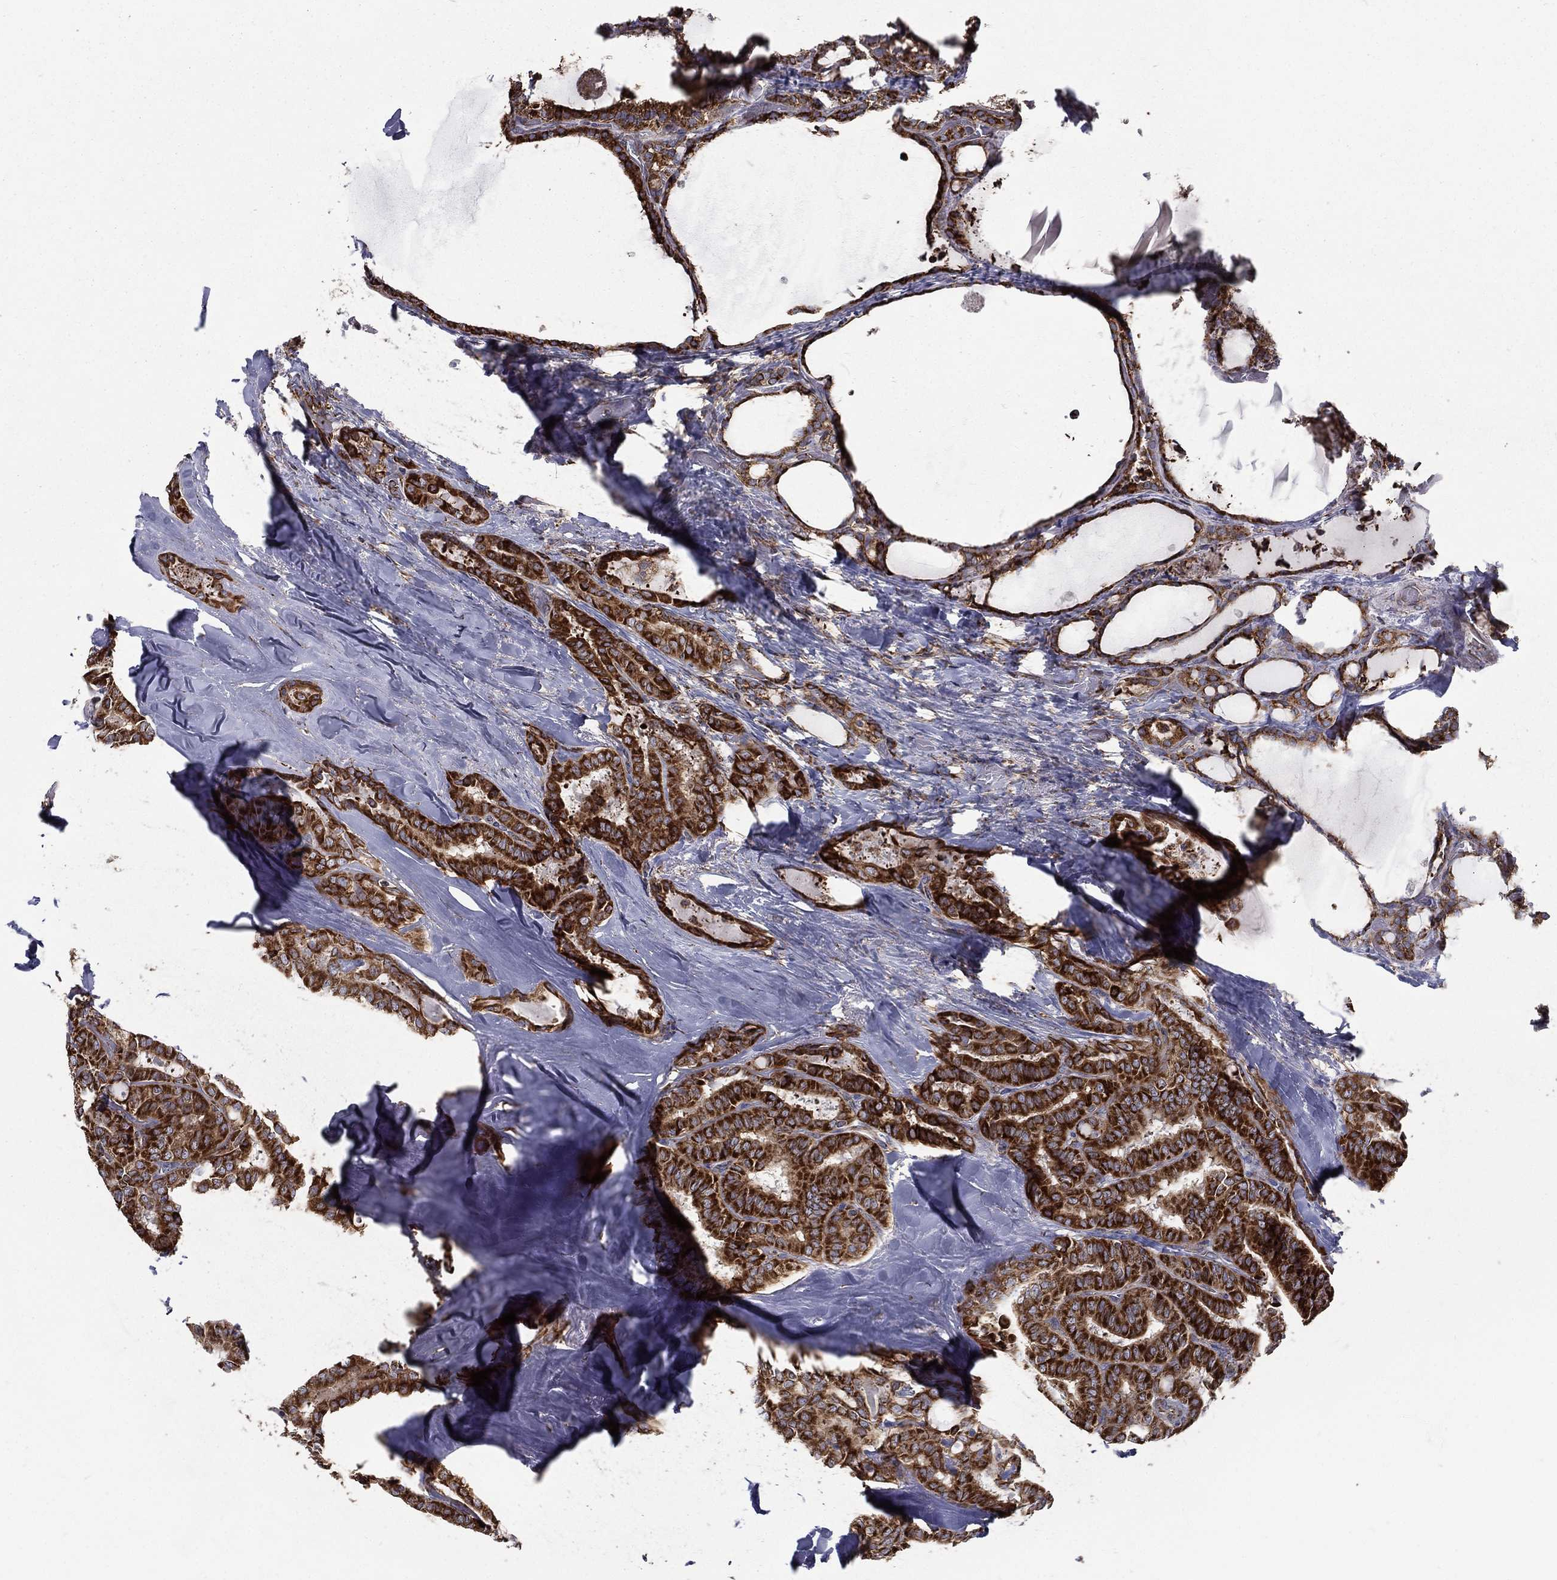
{"staining": {"intensity": "strong", "quantity": ">75%", "location": "cytoplasmic/membranous"}, "tissue": "thyroid cancer", "cell_type": "Tumor cells", "image_type": "cancer", "snomed": [{"axis": "morphology", "description": "Papillary adenocarcinoma, NOS"}, {"axis": "topography", "description": "Thyroid gland"}], "caption": "Protein expression analysis of papillary adenocarcinoma (thyroid) exhibits strong cytoplasmic/membranous staining in about >75% of tumor cells.", "gene": "MT-CYB", "patient": {"sex": "female", "age": 39}}